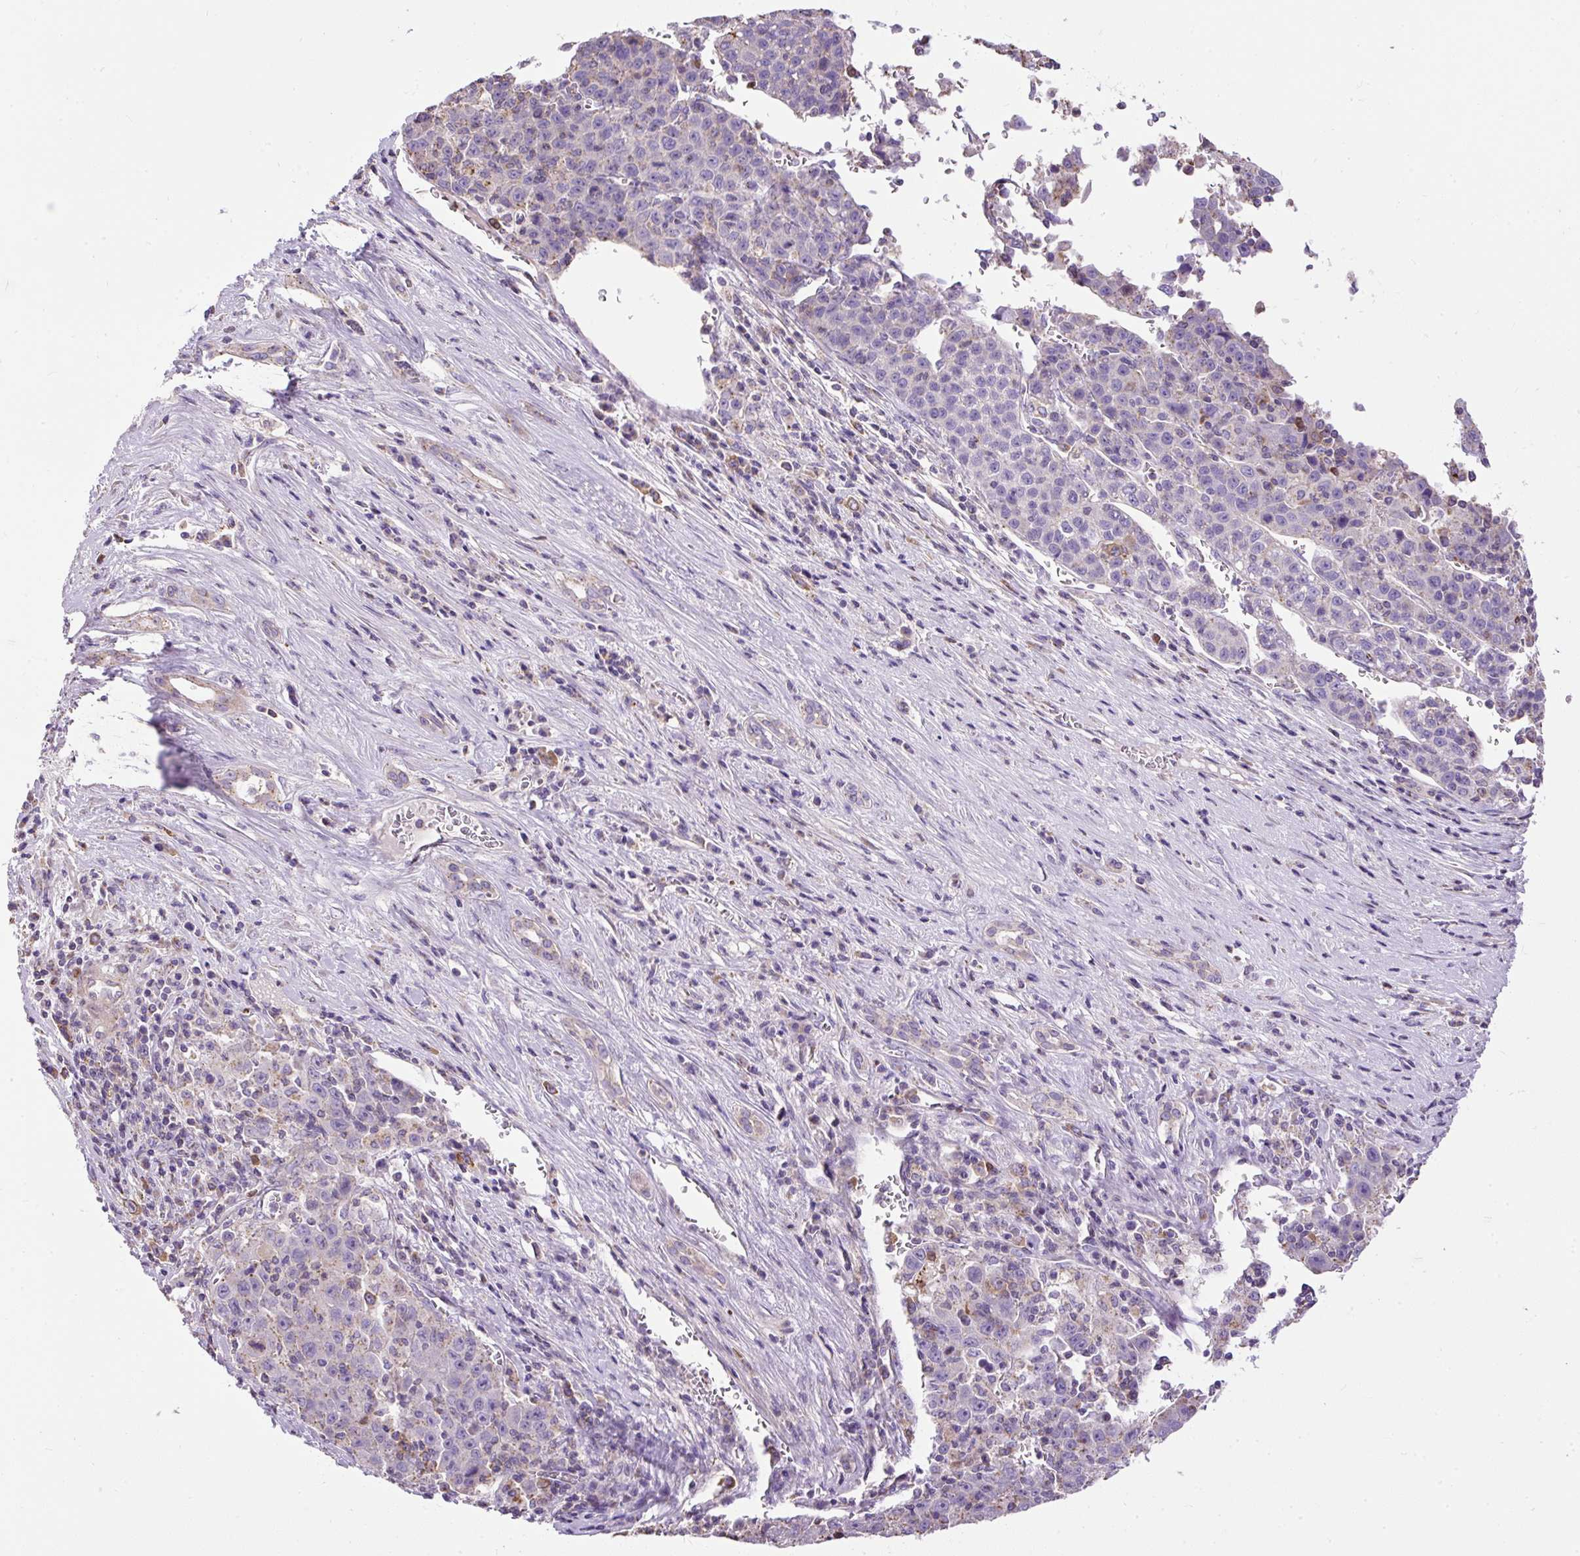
{"staining": {"intensity": "negative", "quantity": "none", "location": "none"}, "tissue": "liver cancer", "cell_type": "Tumor cells", "image_type": "cancer", "snomed": [{"axis": "morphology", "description": "Carcinoma, Hepatocellular, NOS"}, {"axis": "topography", "description": "Liver"}], "caption": "Liver cancer was stained to show a protein in brown. There is no significant expression in tumor cells. (Immunohistochemistry, brightfield microscopy, high magnification).", "gene": "CFAP47", "patient": {"sex": "female", "age": 53}}